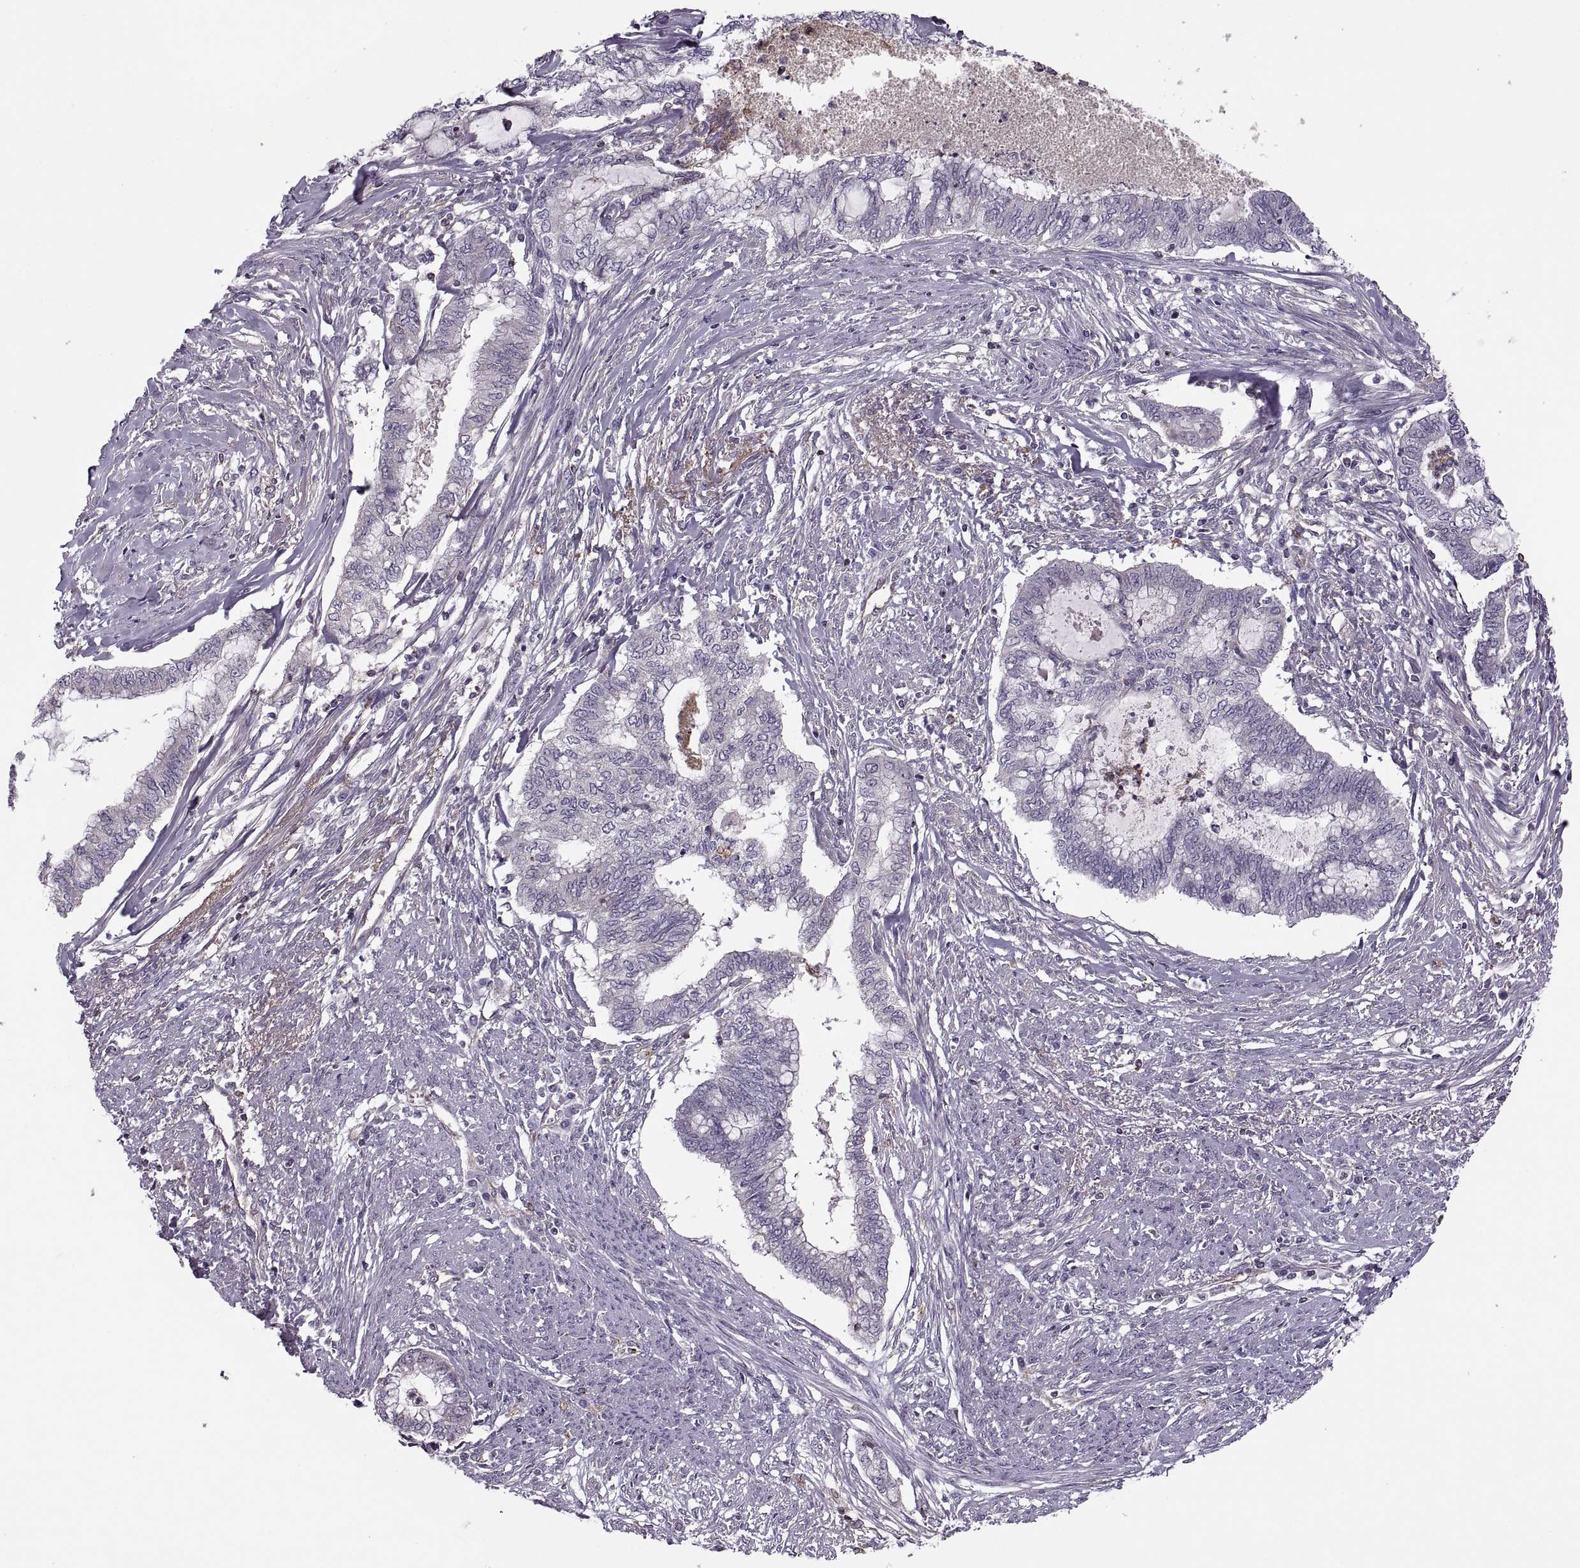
{"staining": {"intensity": "negative", "quantity": "none", "location": "none"}, "tissue": "endometrial cancer", "cell_type": "Tumor cells", "image_type": "cancer", "snomed": [{"axis": "morphology", "description": "Adenocarcinoma, NOS"}, {"axis": "topography", "description": "Endometrium"}], "caption": "Endometrial cancer (adenocarcinoma) stained for a protein using immunohistochemistry shows no staining tumor cells.", "gene": "SLC2A3", "patient": {"sex": "female", "age": 79}}